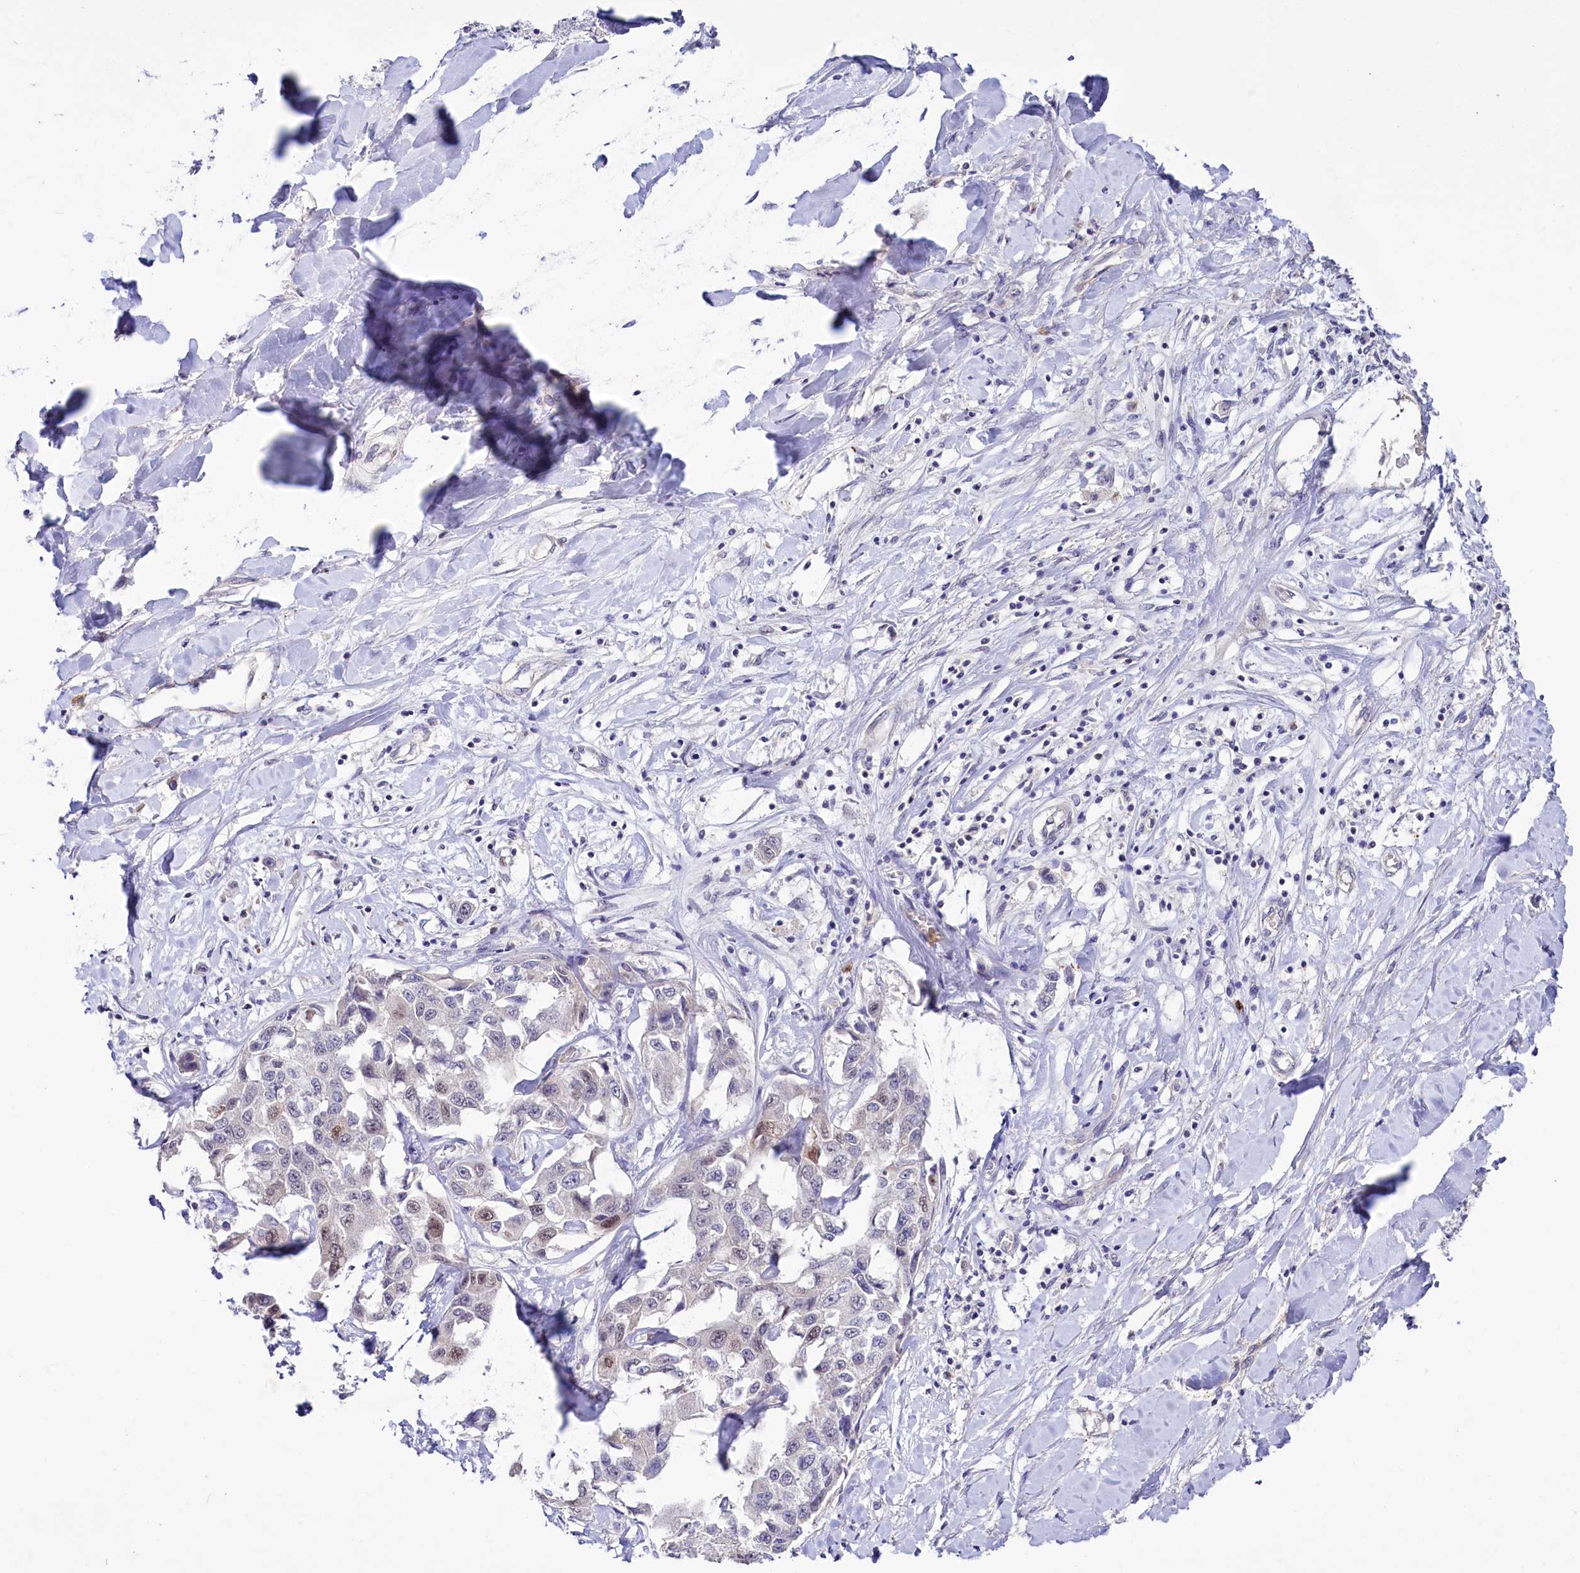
{"staining": {"intensity": "weak", "quantity": "<25%", "location": "nuclear"}, "tissue": "liver cancer", "cell_type": "Tumor cells", "image_type": "cancer", "snomed": [{"axis": "morphology", "description": "Cholangiocarcinoma"}, {"axis": "topography", "description": "Liver"}], "caption": "Immunohistochemistry of liver cholangiocarcinoma exhibits no expression in tumor cells.", "gene": "FAM111B", "patient": {"sex": "male", "age": 59}}